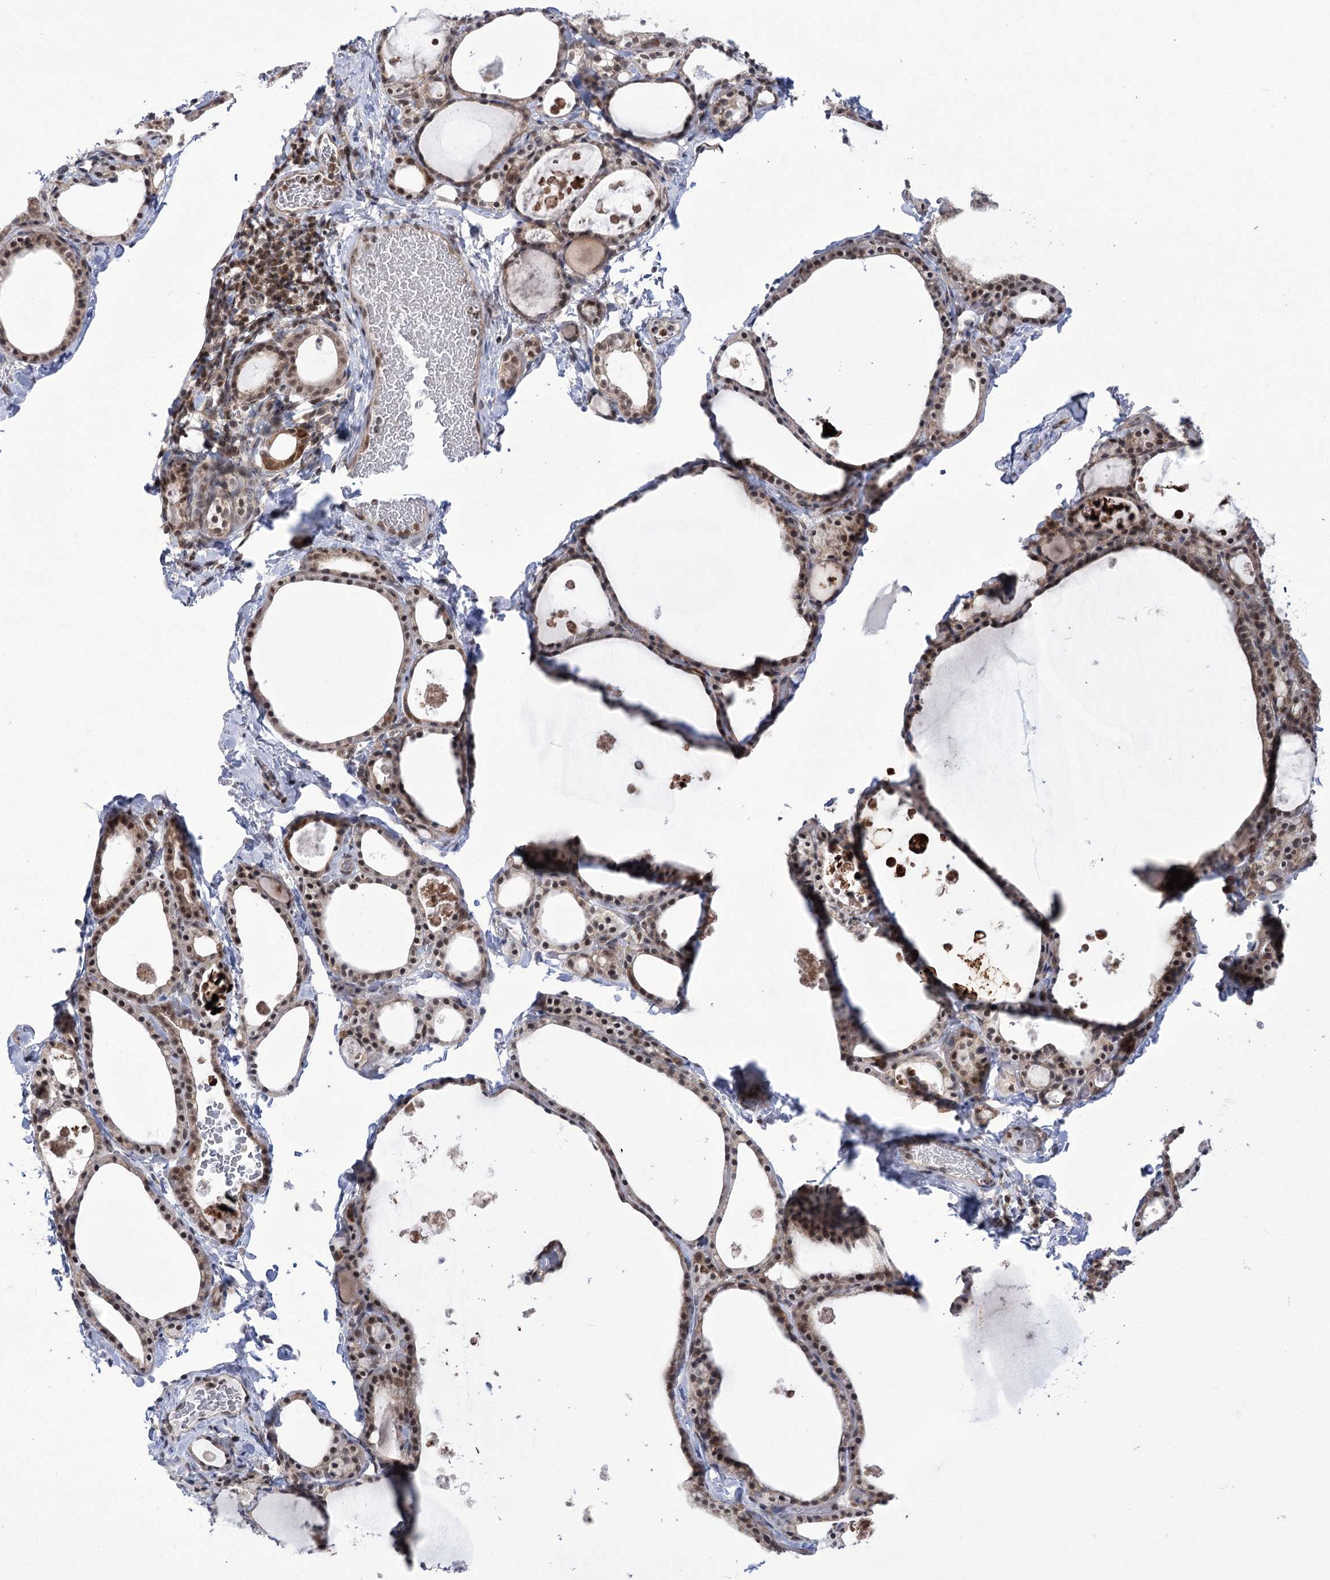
{"staining": {"intensity": "moderate", "quantity": ">75%", "location": "cytoplasmic/membranous,nuclear"}, "tissue": "thyroid gland", "cell_type": "Glandular cells", "image_type": "normal", "snomed": [{"axis": "morphology", "description": "Normal tissue, NOS"}, {"axis": "topography", "description": "Thyroid gland"}], "caption": "Immunohistochemical staining of normal human thyroid gland displays >75% levels of moderate cytoplasmic/membranous,nuclear protein positivity in approximately >75% of glandular cells.", "gene": "ZMAT2", "patient": {"sex": "male", "age": 56}}